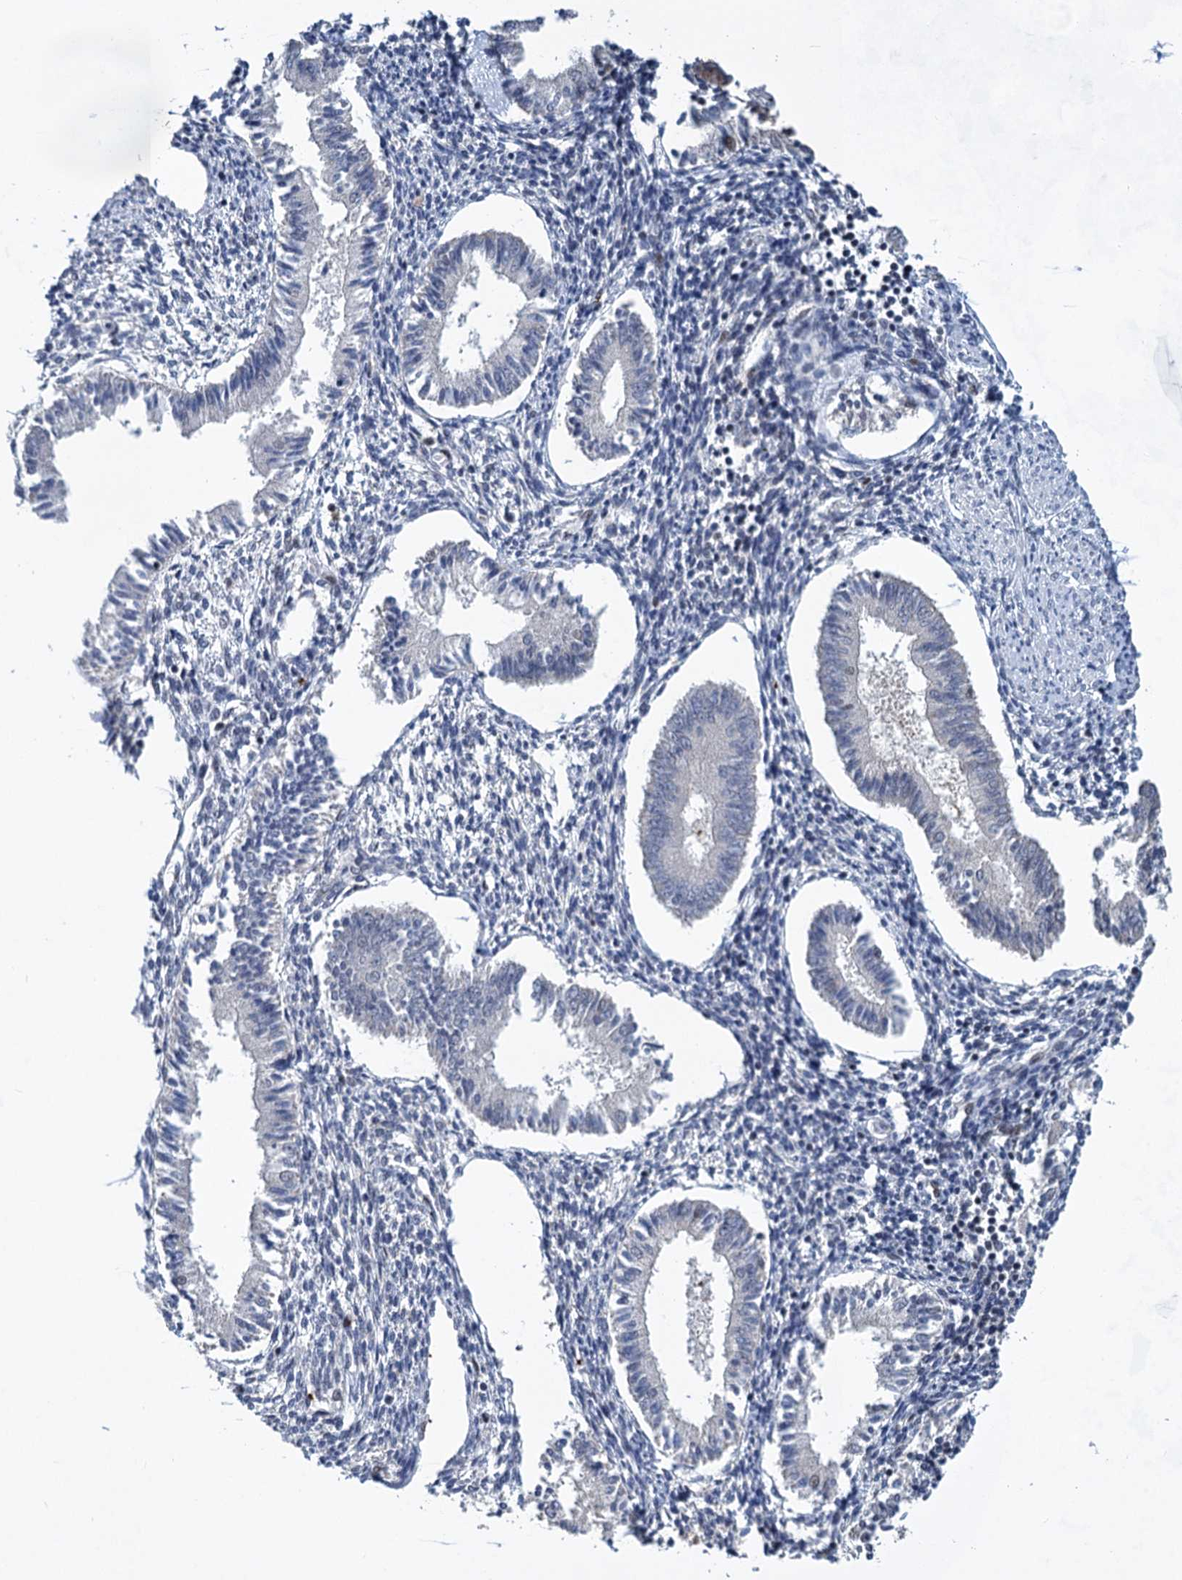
{"staining": {"intensity": "negative", "quantity": "none", "location": "none"}, "tissue": "endometrium", "cell_type": "Cells in endometrial stroma", "image_type": "normal", "snomed": [{"axis": "morphology", "description": "Normal tissue, NOS"}, {"axis": "topography", "description": "Uterus"}, {"axis": "topography", "description": "Endometrium"}], "caption": "This histopathology image is of benign endometrium stained with IHC to label a protein in brown with the nuclei are counter-stained blue. There is no expression in cells in endometrial stroma. The staining was performed using DAB (3,3'-diaminobenzidine) to visualize the protein expression in brown, while the nuclei were stained in blue with hematoxylin (Magnification: 20x).", "gene": "MON2", "patient": {"sex": "female", "age": 48}}